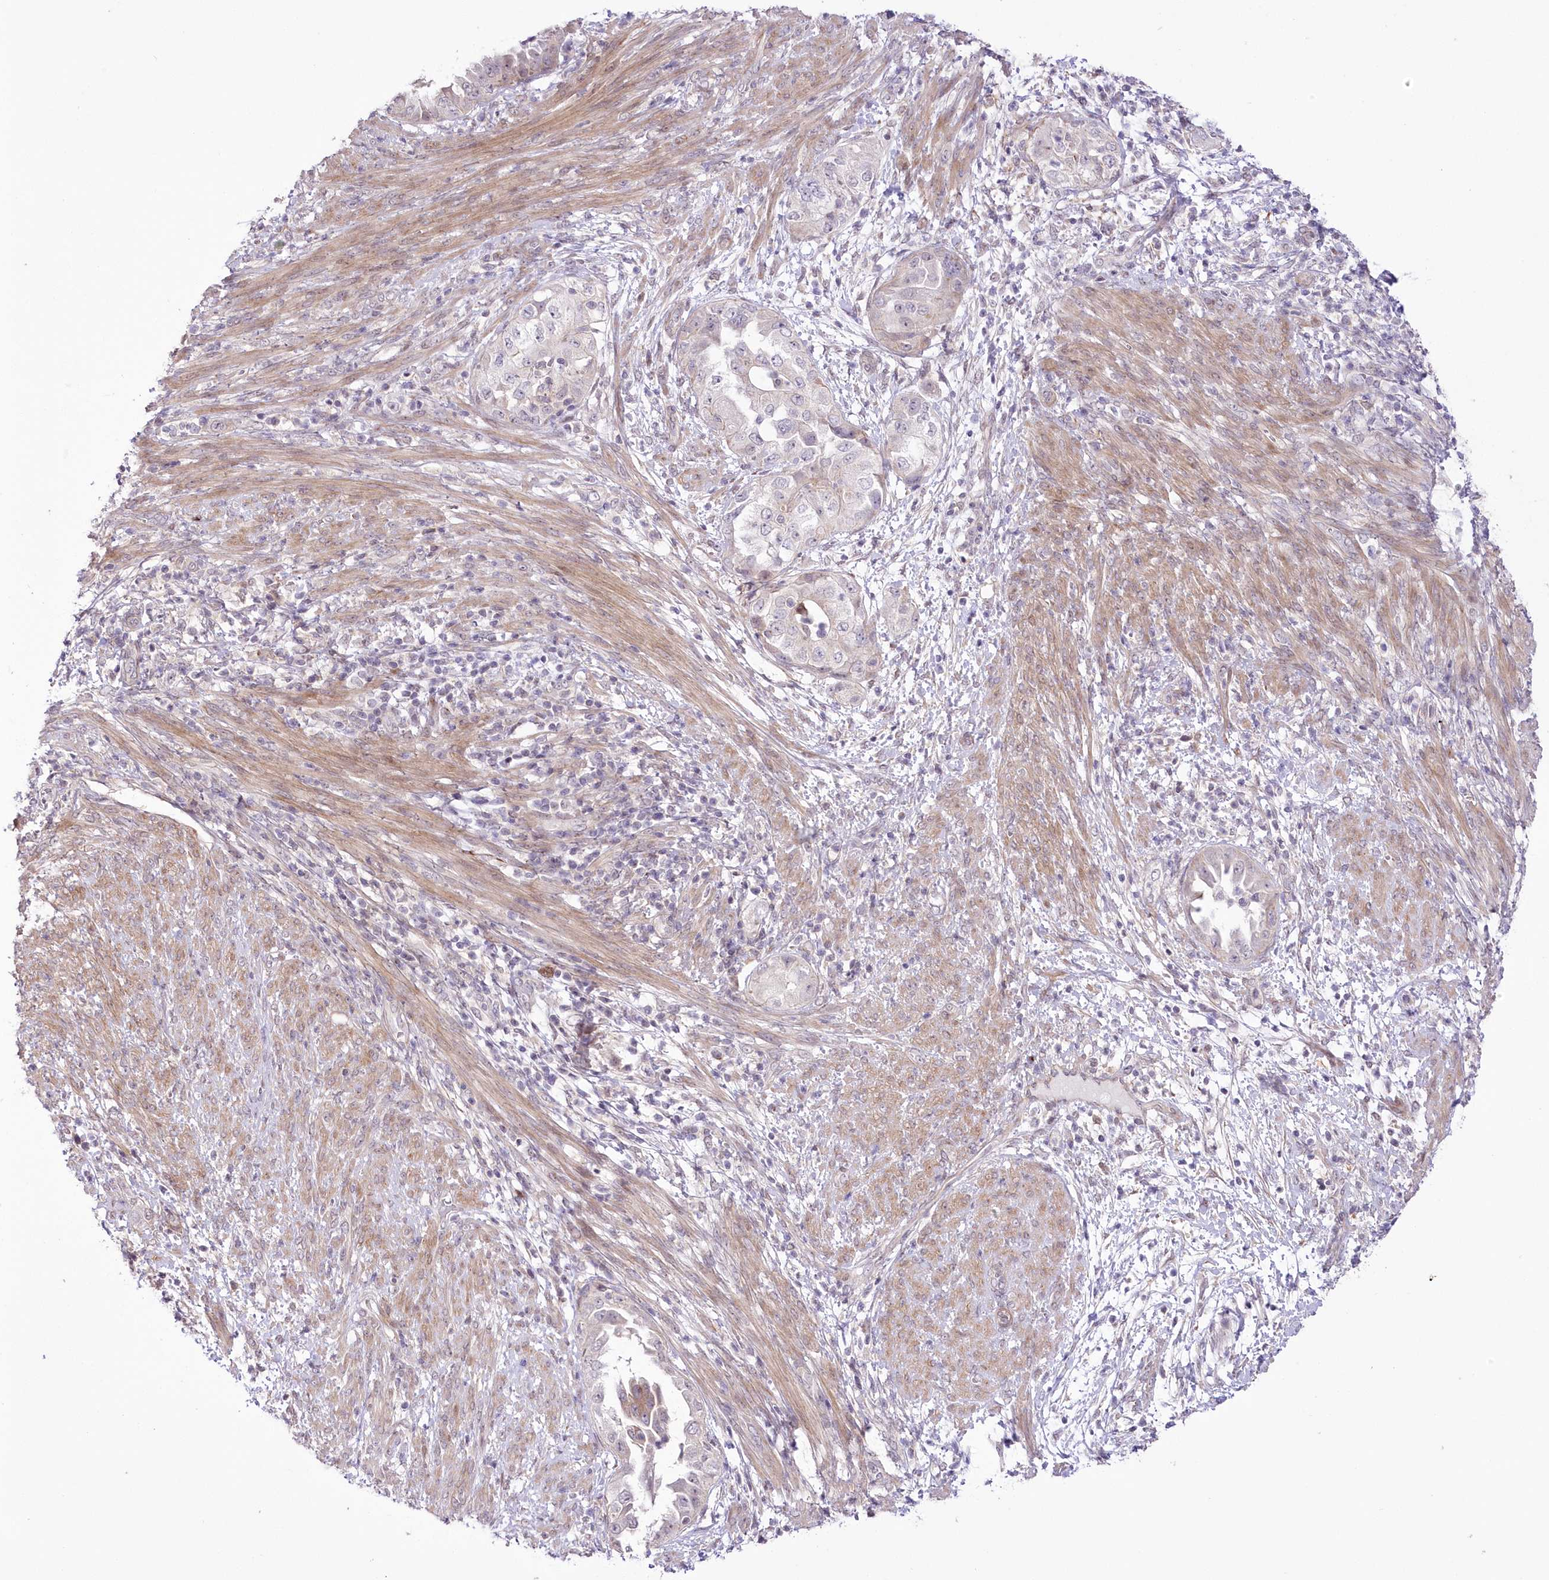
{"staining": {"intensity": "negative", "quantity": "none", "location": "none"}, "tissue": "endometrial cancer", "cell_type": "Tumor cells", "image_type": "cancer", "snomed": [{"axis": "morphology", "description": "Adenocarcinoma, NOS"}, {"axis": "topography", "description": "Endometrium"}], "caption": "Human adenocarcinoma (endometrial) stained for a protein using IHC shows no expression in tumor cells.", "gene": "FAM241B", "patient": {"sex": "female", "age": 85}}